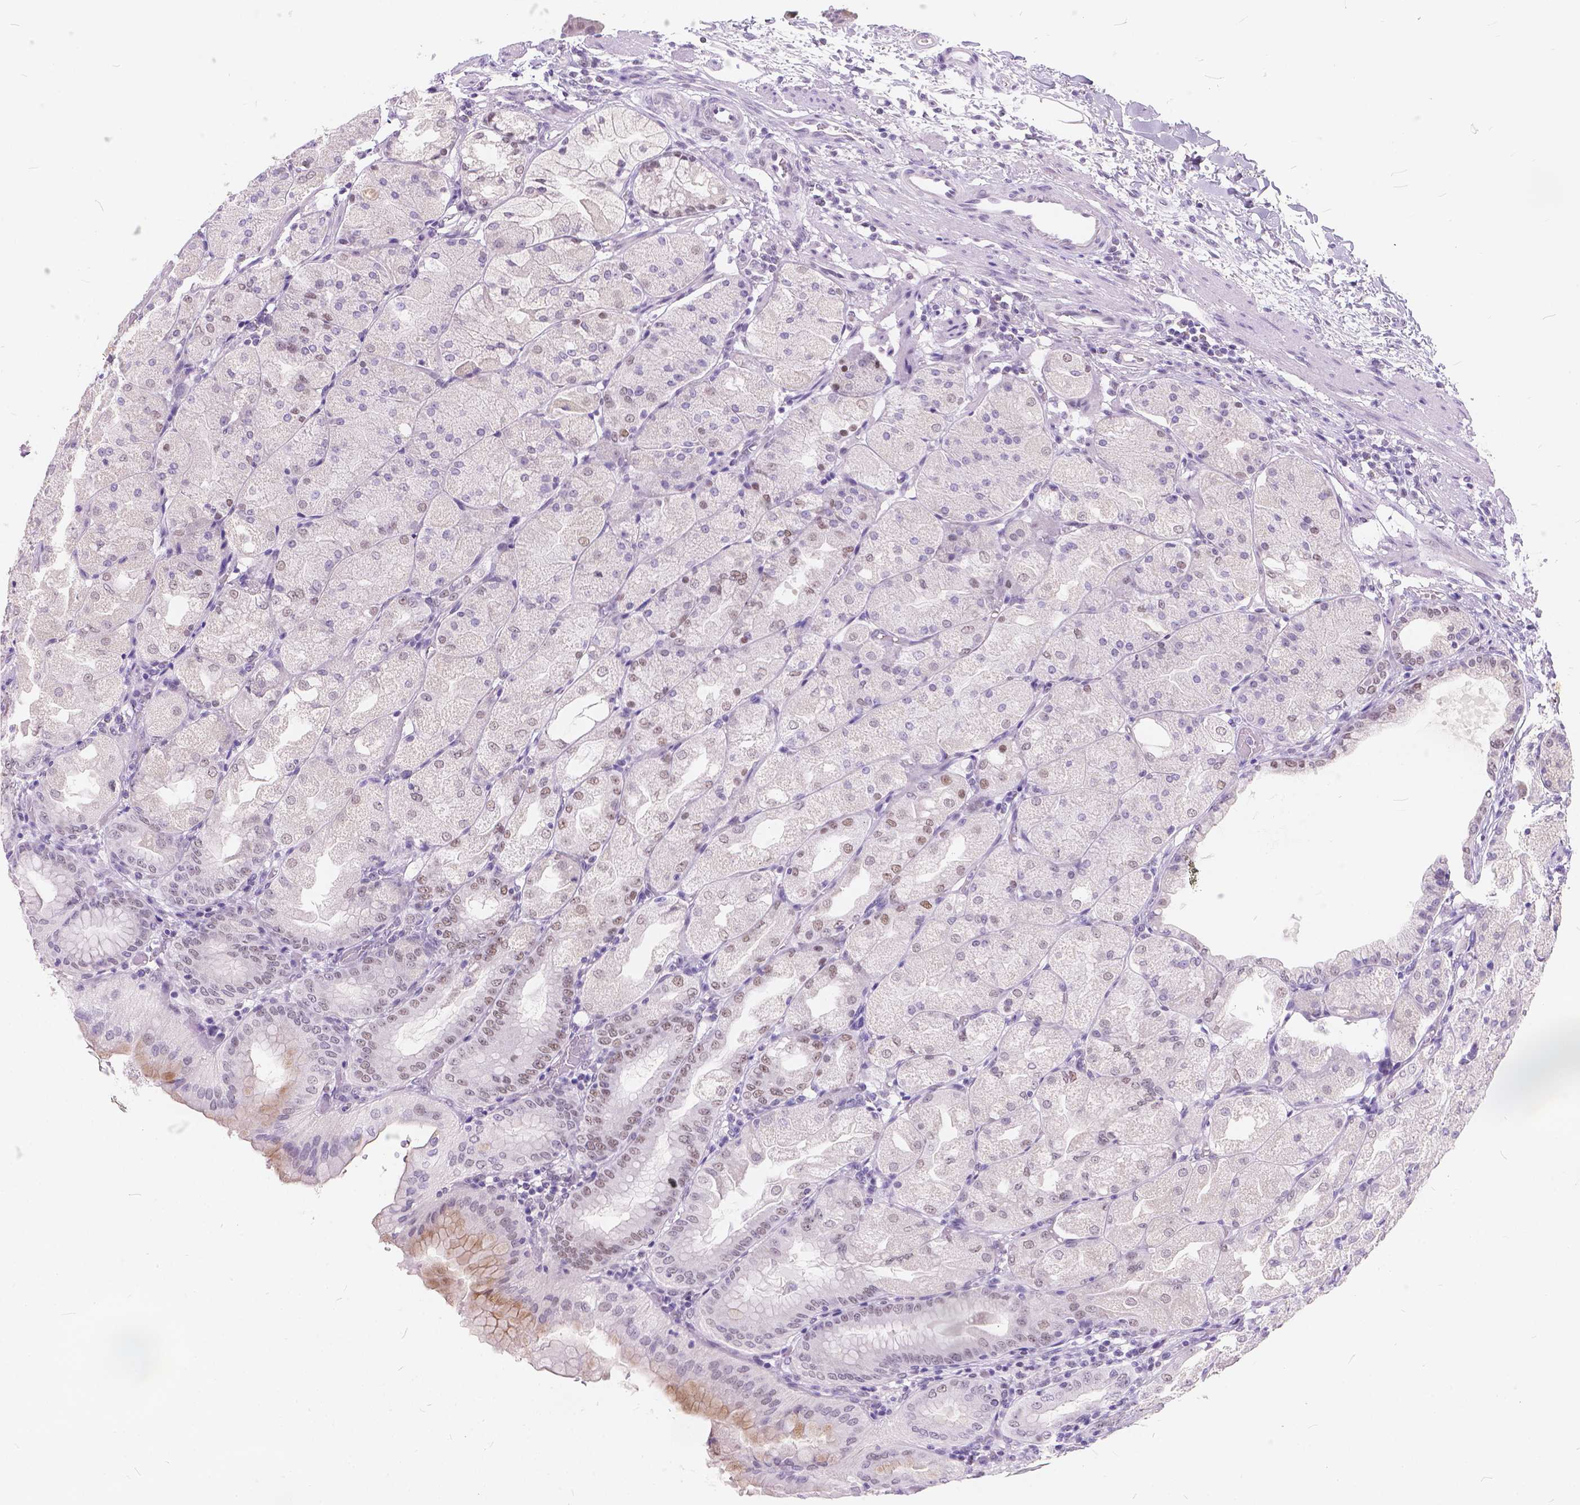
{"staining": {"intensity": "weak", "quantity": "25%-75%", "location": "nuclear"}, "tissue": "stomach", "cell_type": "Glandular cells", "image_type": "normal", "snomed": [{"axis": "morphology", "description": "Normal tissue, NOS"}, {"axis": "topography", "description": "Stomach, upper"}, {"axis": "topography", "description": "Stomach"}, {"axis": "topography", "description": "Stomach, lower"}], "caption": "Immunohistochemical staining of benign human stomach demonstrates 25%-75% levels of weak nuclear protein staining in about 25%-75% of glandular cells.", "gene": "FAM53A", "patient": {"sex": "male", "age": 62}}